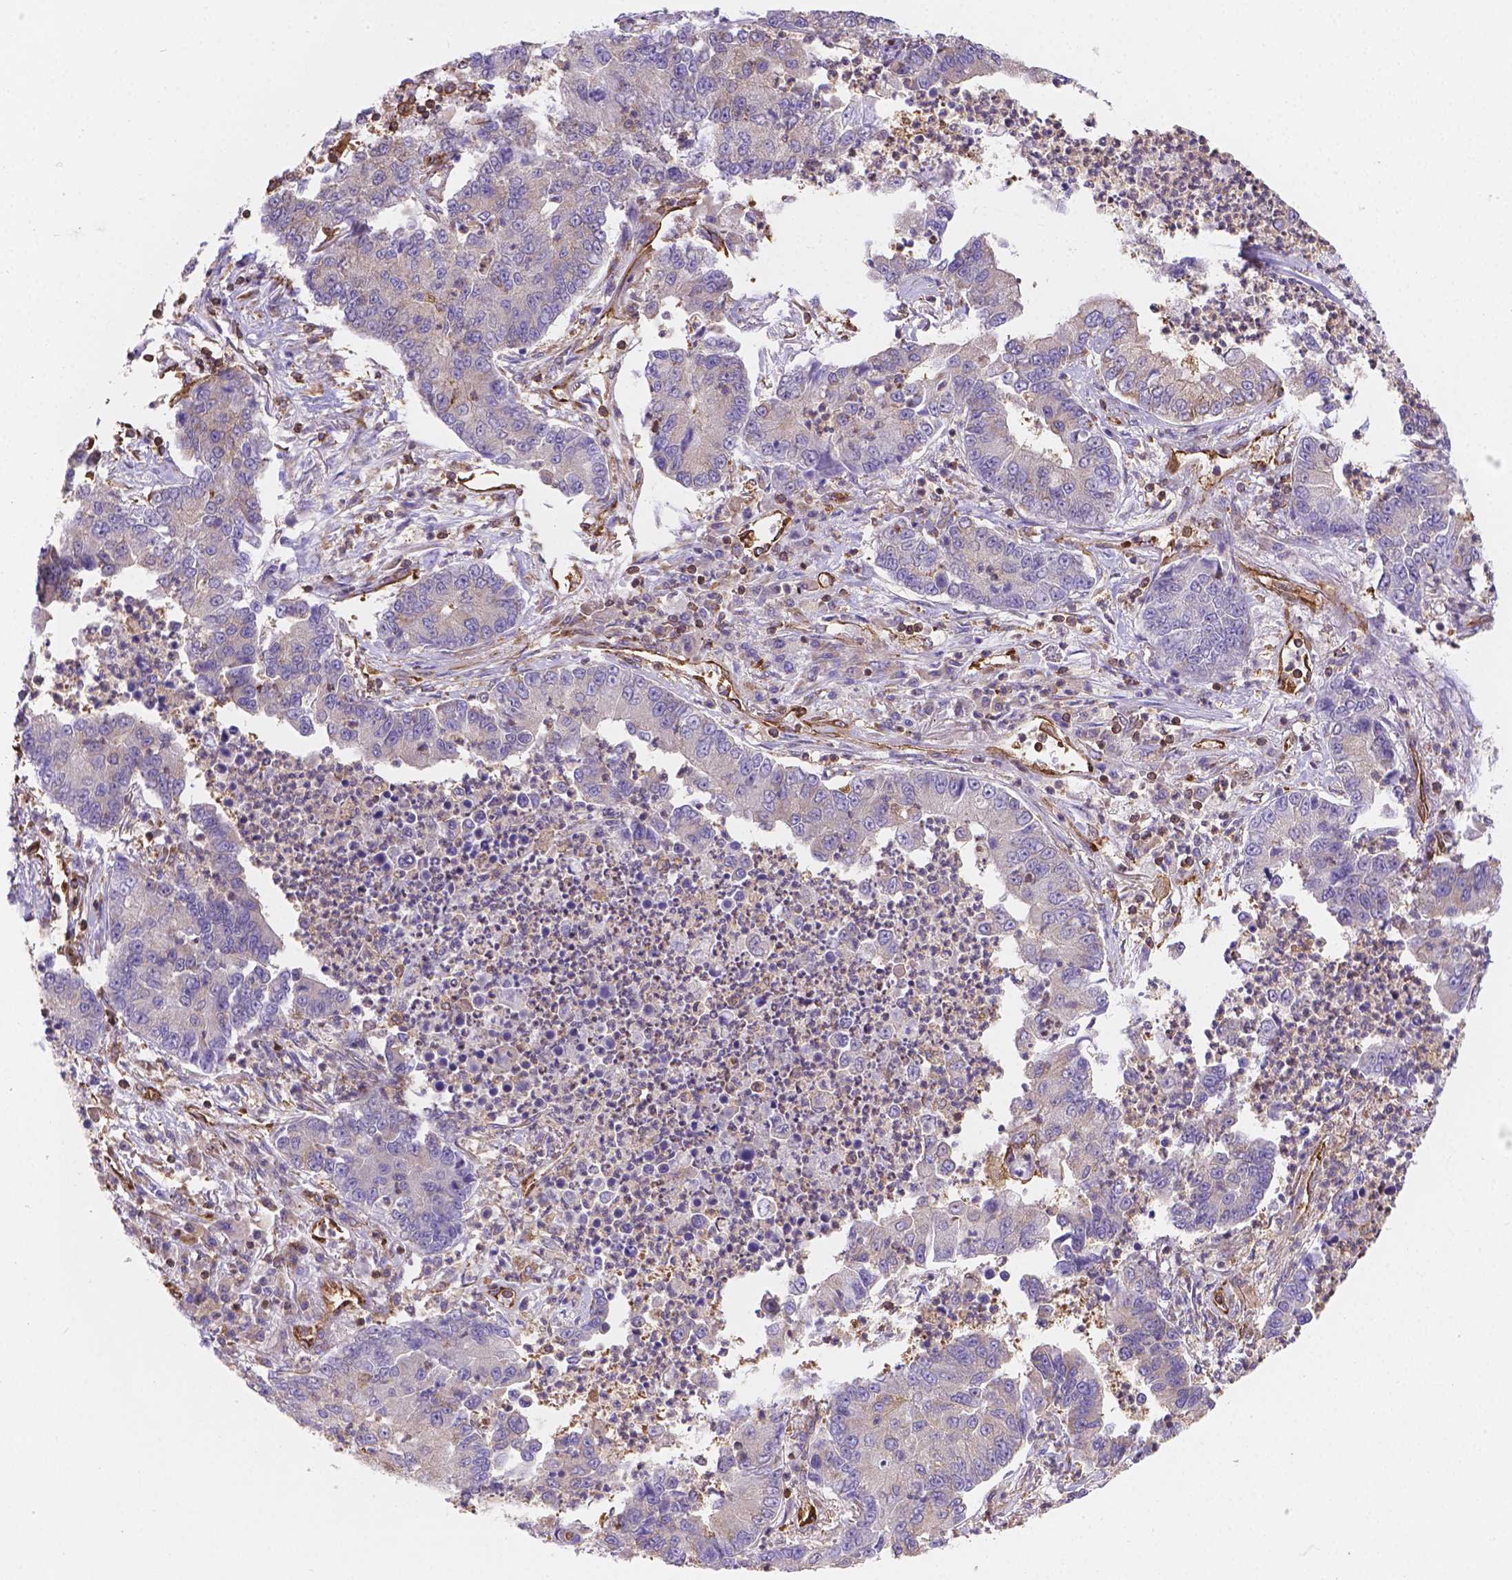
{"staining": {"intensity": "negative", "quantity": "none", "location": "none"}, "tissue": "lung cancer", "cell_type": "Tumor cells", "image_type": "cancer", "snomed": [{"axis": "morphology", "description": "Adenocarcinoma, NOS"}, {"axis": "topography", "description": "Lung"}], "caption": "Image shows no protein expression in tumor cells of adenocarcinoma (lung) tissue.", "gene": "DMWD", "patient": {"sex": "female", "age": 57}}